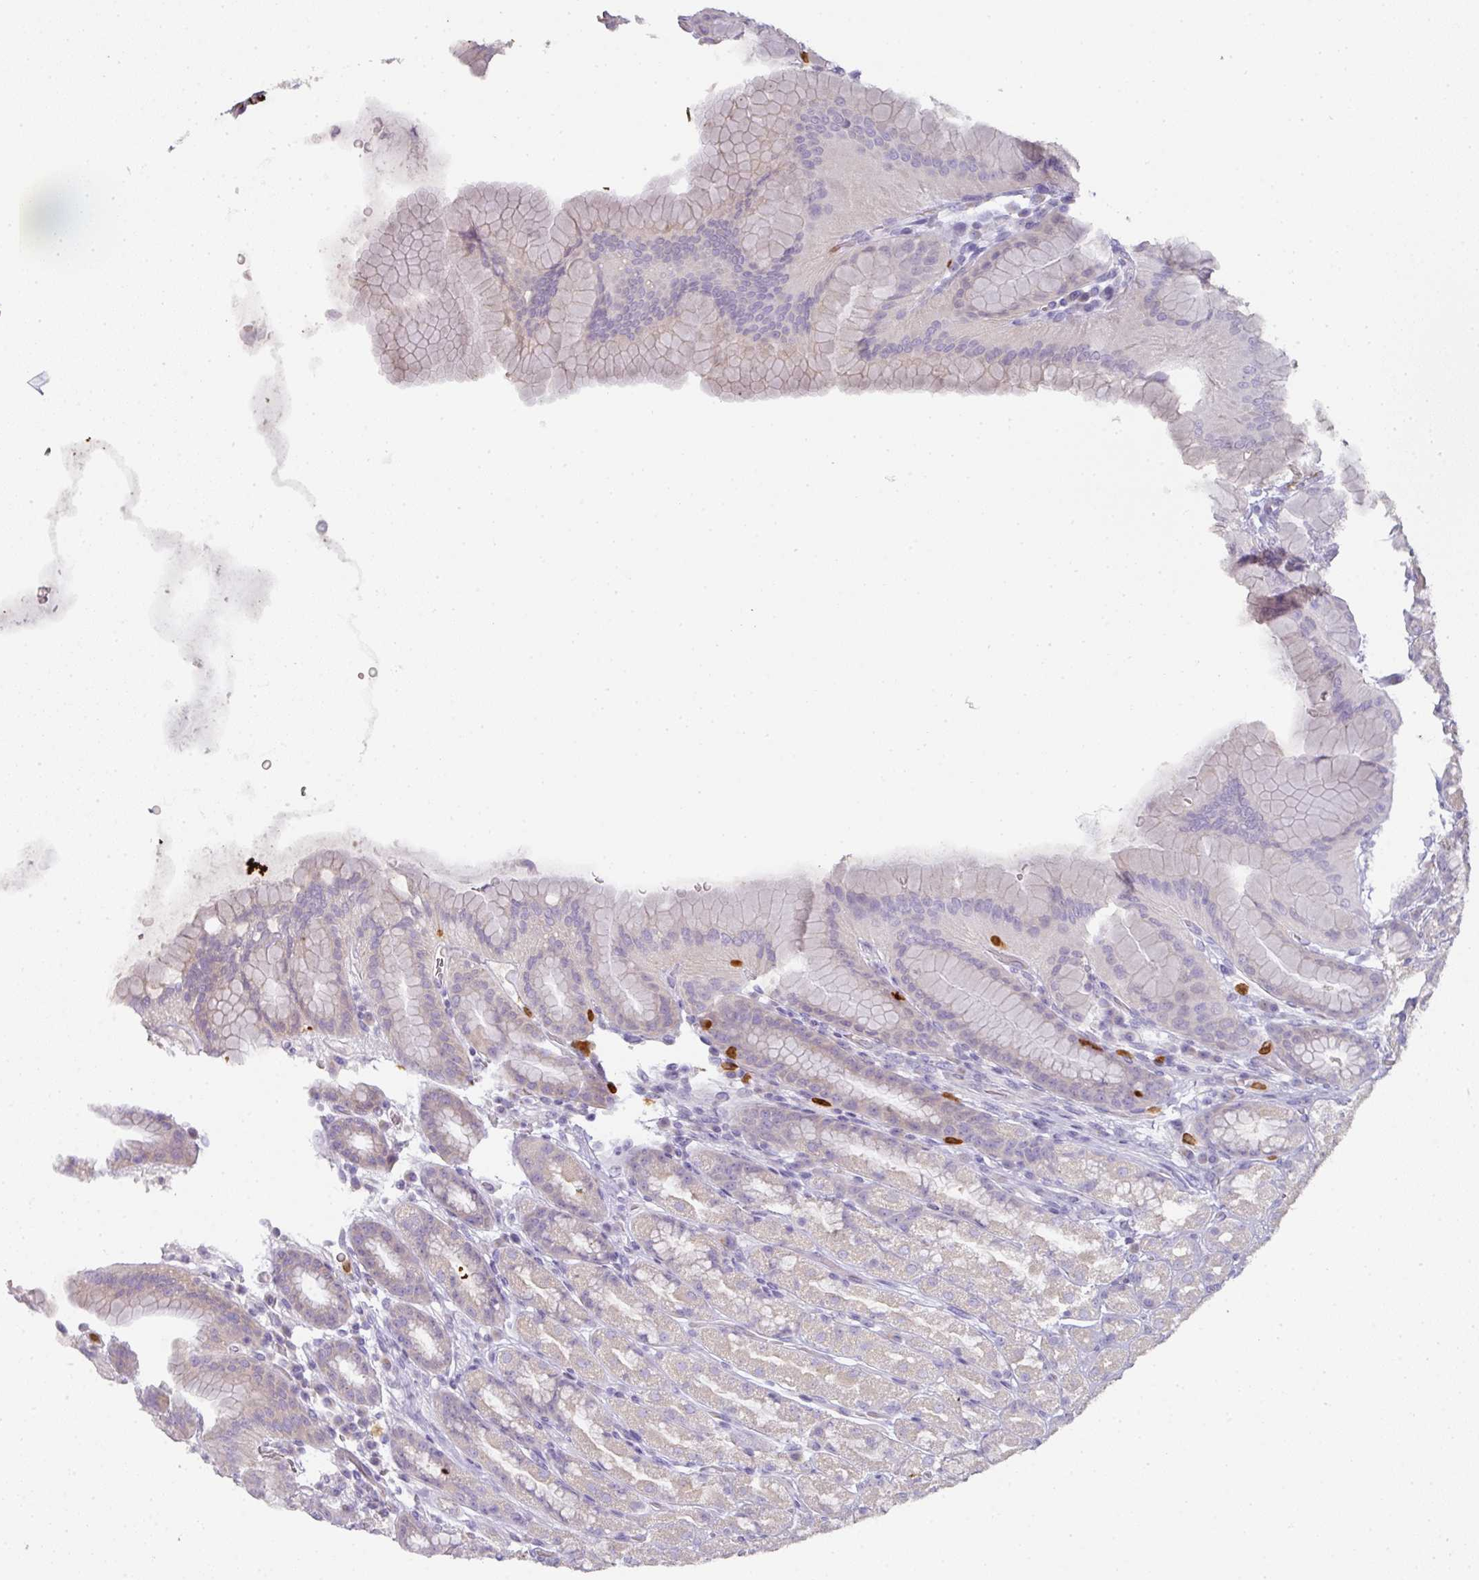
{"staining": {"intensity": "weak", "quantity": "<25%", "location": "cytoplasmic/membranous"}, "tissue": "stomach", "cell_type": "Glandular cells", "image_type": "normal", "snomed": [{"axis": "morphology", "description": "Normal tissue, NOS"}, {"axis": "topography", "description": "Stomach, upper"}, {"axis": "topography", "description": "Stomach"}], "caption": "DAB (3,3'-diaminobenzidine) immunohistochemical staining of normal human stomach shows no significant positivity in glandular cells.", "gene": "HHEX", "patient": {"sex": "male", "age": 68}}